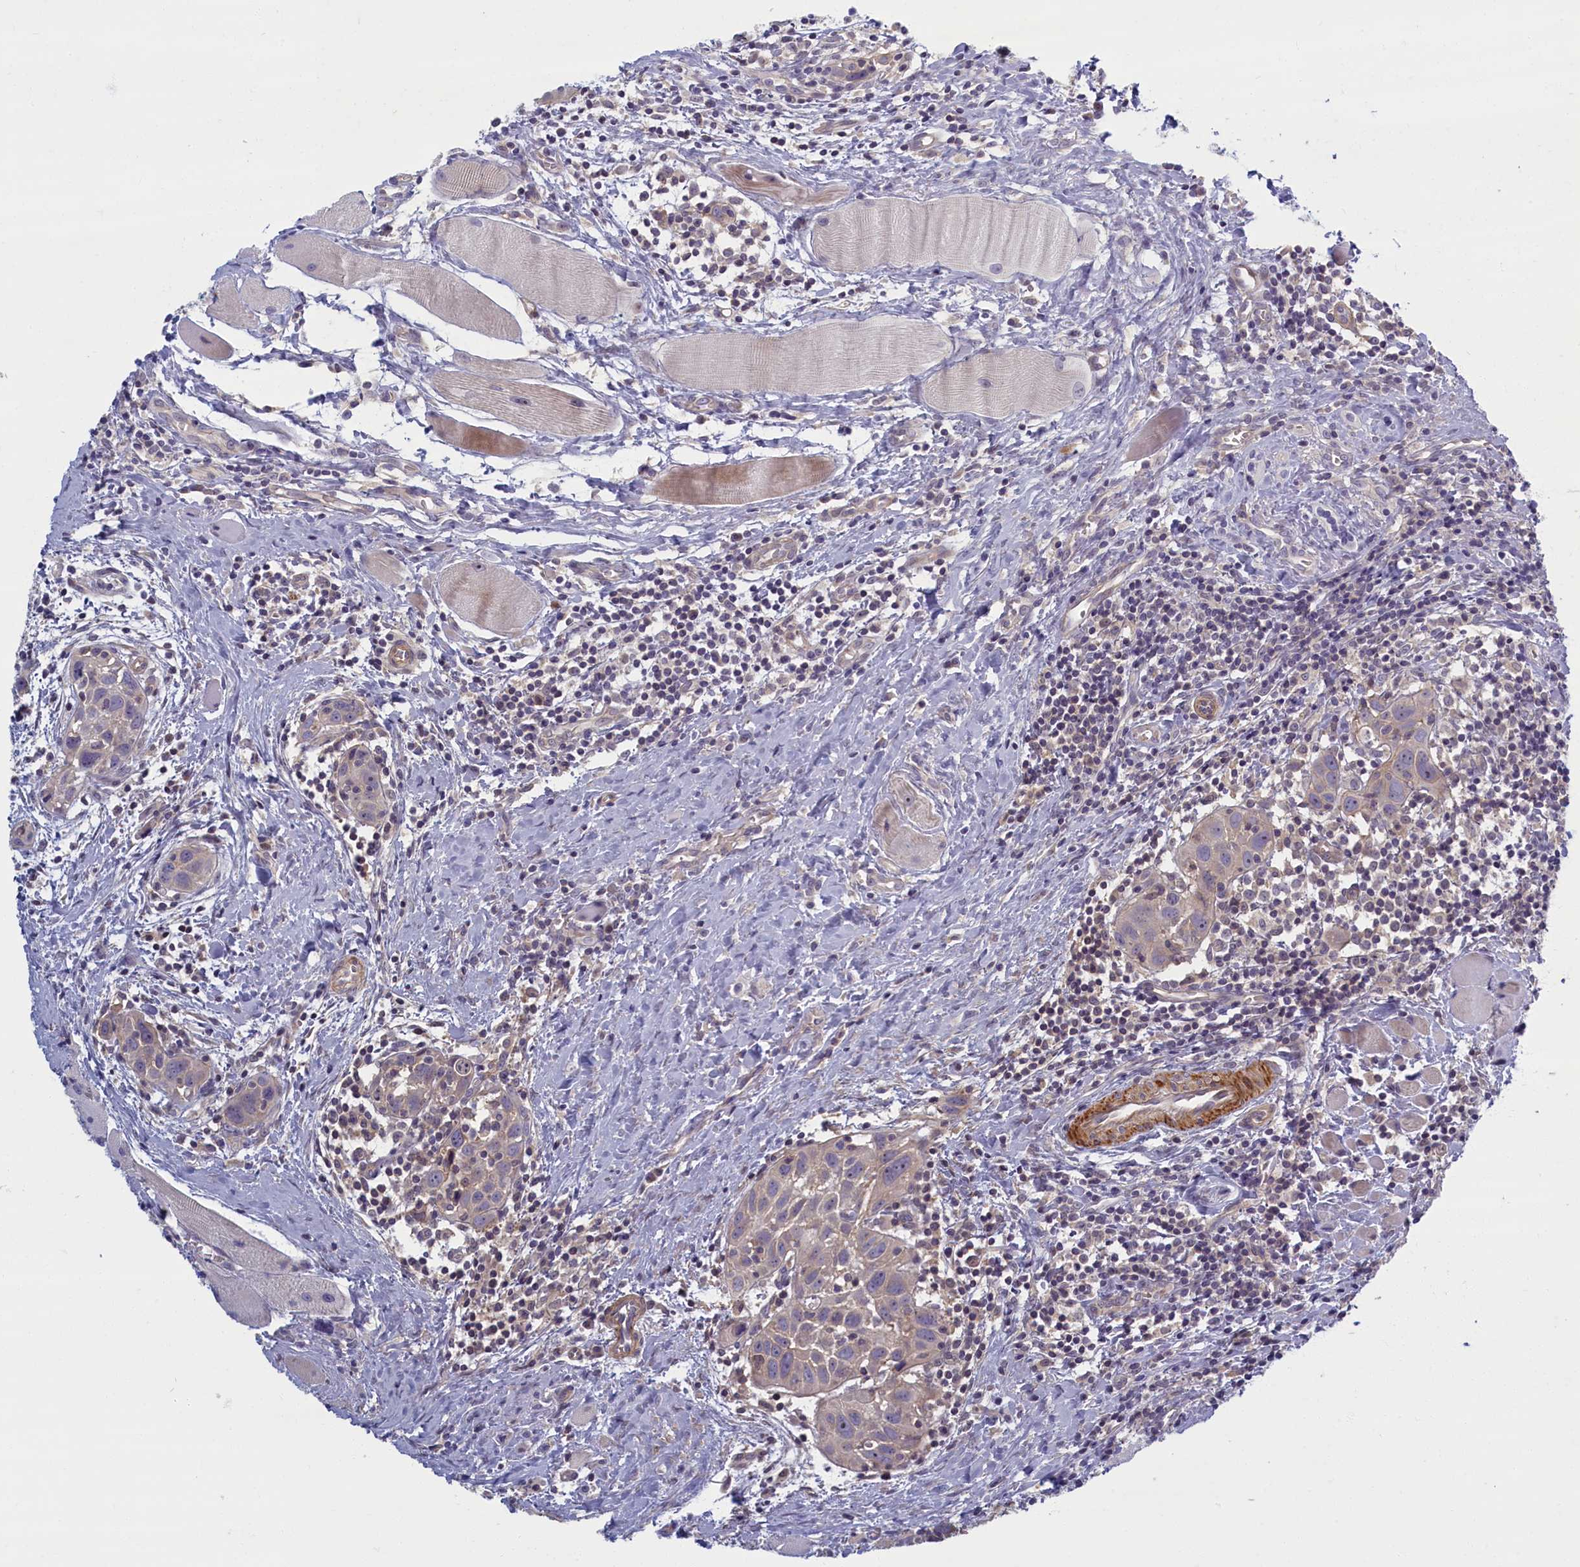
{"staining": {"intensity": "negative", "quantity": "none", "location": "none"}, "tissue": "head and neck cancer", "cell_type": "Tumor cells", "image_type": "cancer", "snomed": [{"axis": "morphology", "description": "Squamous cell carcinoma, NOS"}, {"axis": "topography", "description": "Oral tissue"}, {"axis": "topography", "description": "Head-Neck"}], "caption": "The IHC photomicrograph has no significant positivity in tumor cells of head and neck cancer (squamous cell carcinoma) tissue.", "gene": "TRPM4", "patient": {"sex": "female", "age": 50}}